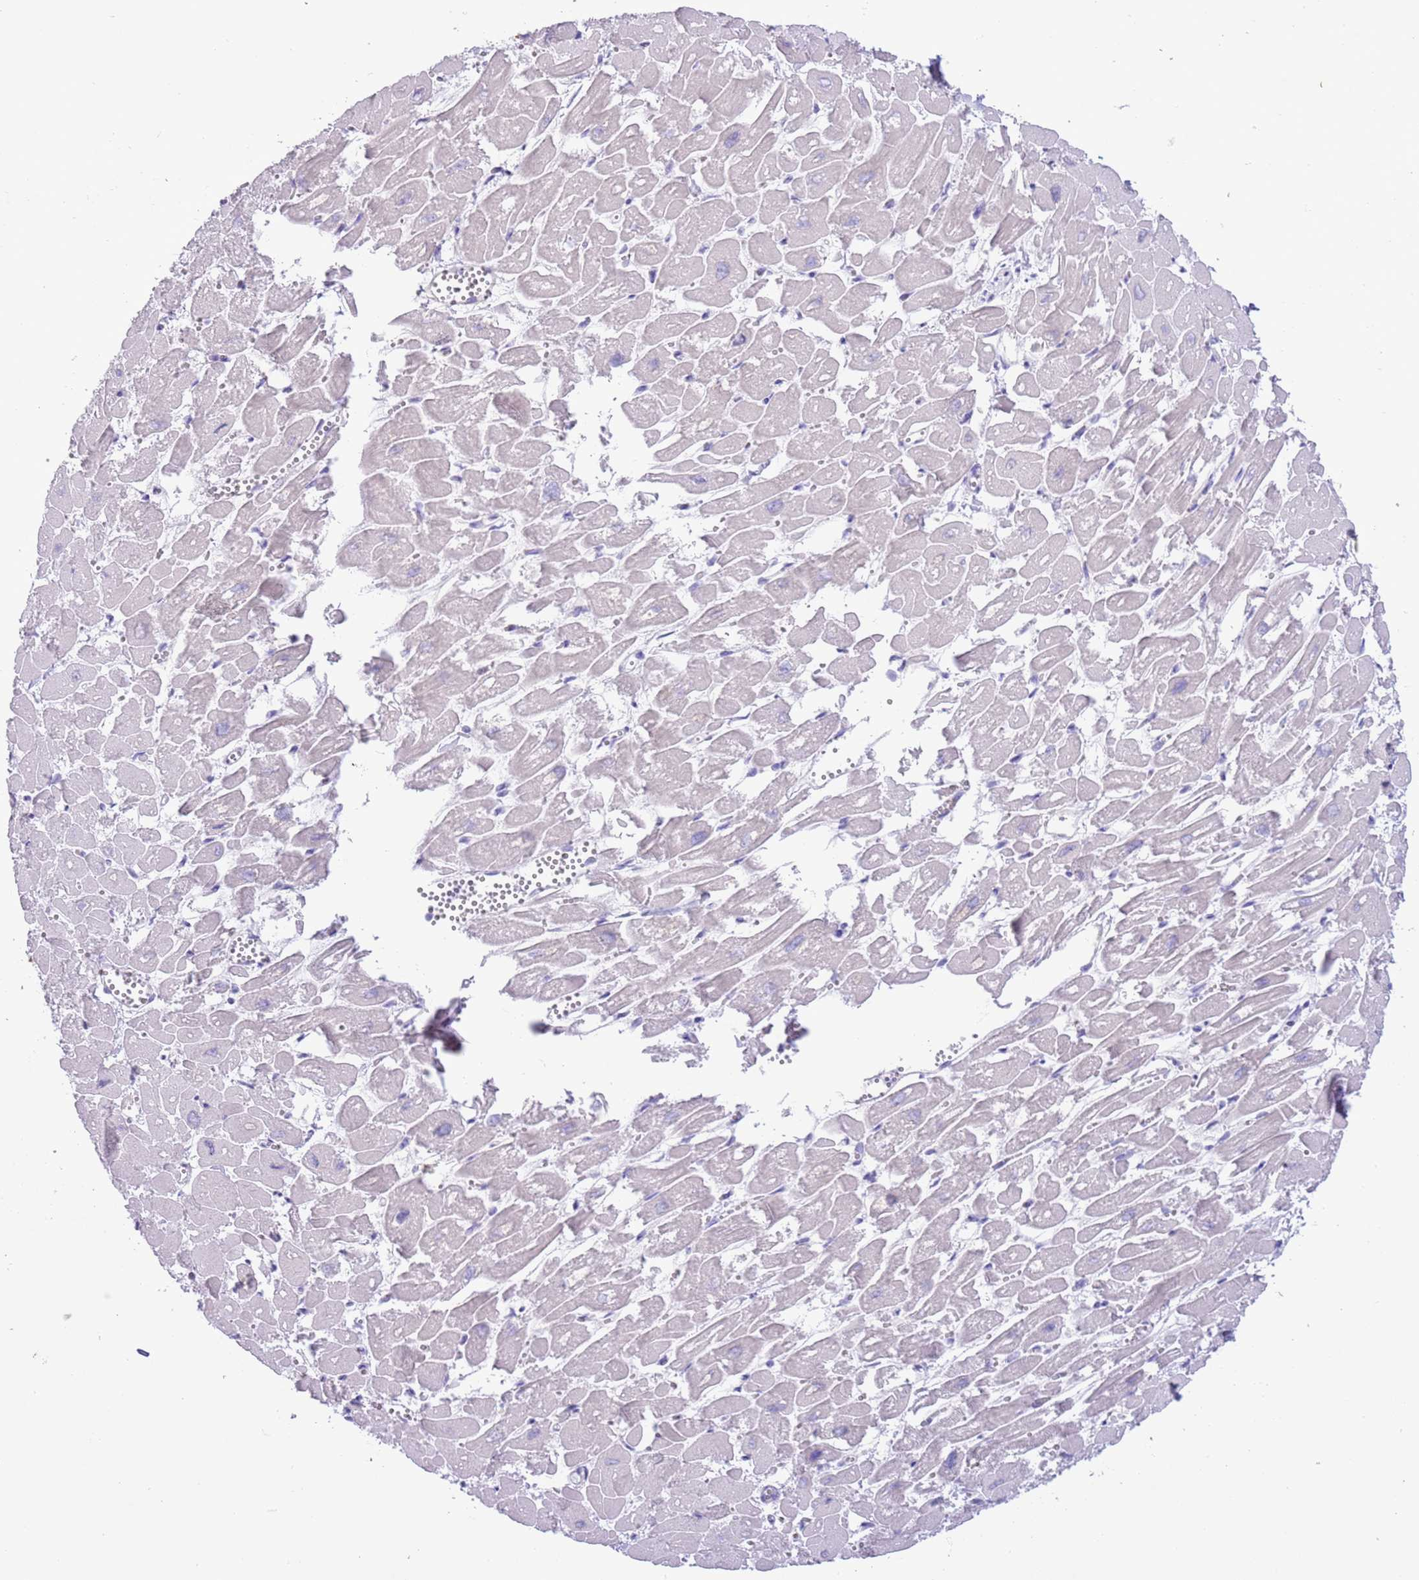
{"staining": {"intensity": "weak", "quantity": "<25%", "location": "cytoplasmic/membranous"}, "tissue": "heart muscle", "cell_type": "Cardiomyocytes", "image_type": "normal", "snomed": [{"axis": "morphology", "description": "Normal tissue, NOS"}, {"axis": "topography", "description": "Heart"}], "caption": "High magnification brightfield microscopy of normal heart muscle stained with DAB (3,3'-diaminobenzidine) (brown) and counterstained with hematoxylin (blue): cardiomyocytes show no significant positivity. (DAB IHC, high magnification).", "gene": "BCL11B", "patient": {"sex": "male", "age": 54}}